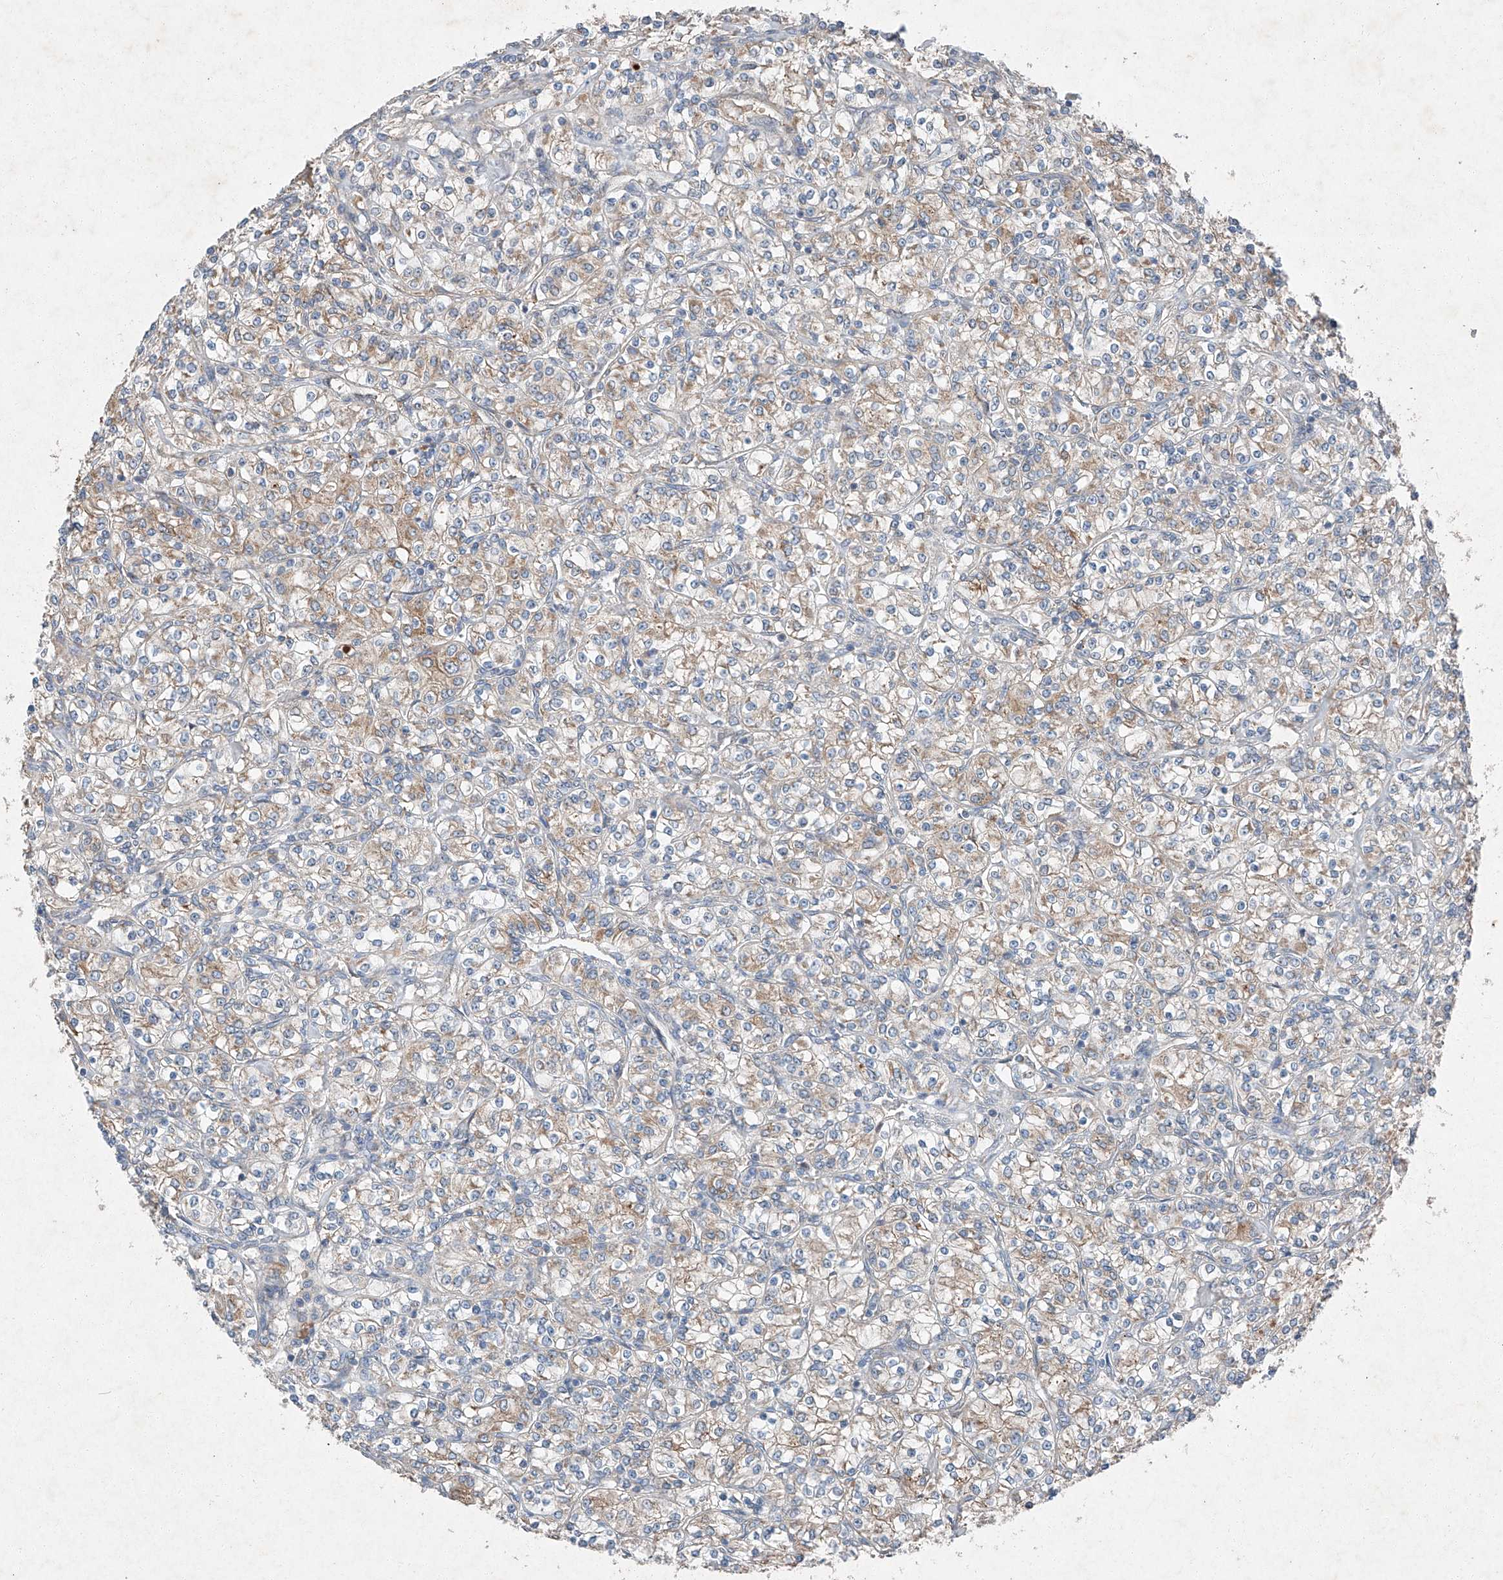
{"staining": {"intensity": "moderate", "quantity": "25%-75%", "location": "cytoplasmic/membranous"}, "tissue": "renal cancer", "cell_type": "Tumor cells", "image_type": "cancer", "snomed": [{"axis": "morphology", "description": "Adenocarcinoma, NOS"}, {"axis": "topography", "description": "Kidney"}], "caption": "Renal cancer tissue displays moderate cytoplasmic/membranous positivity in about 25%-75% of tumor cells, visualized by immunohistochemistry. (Brightfield microscopy of DAB IHC at high magnification).", "gene": "RUSC1", "patient": {"sex": "male", "age": 77}}